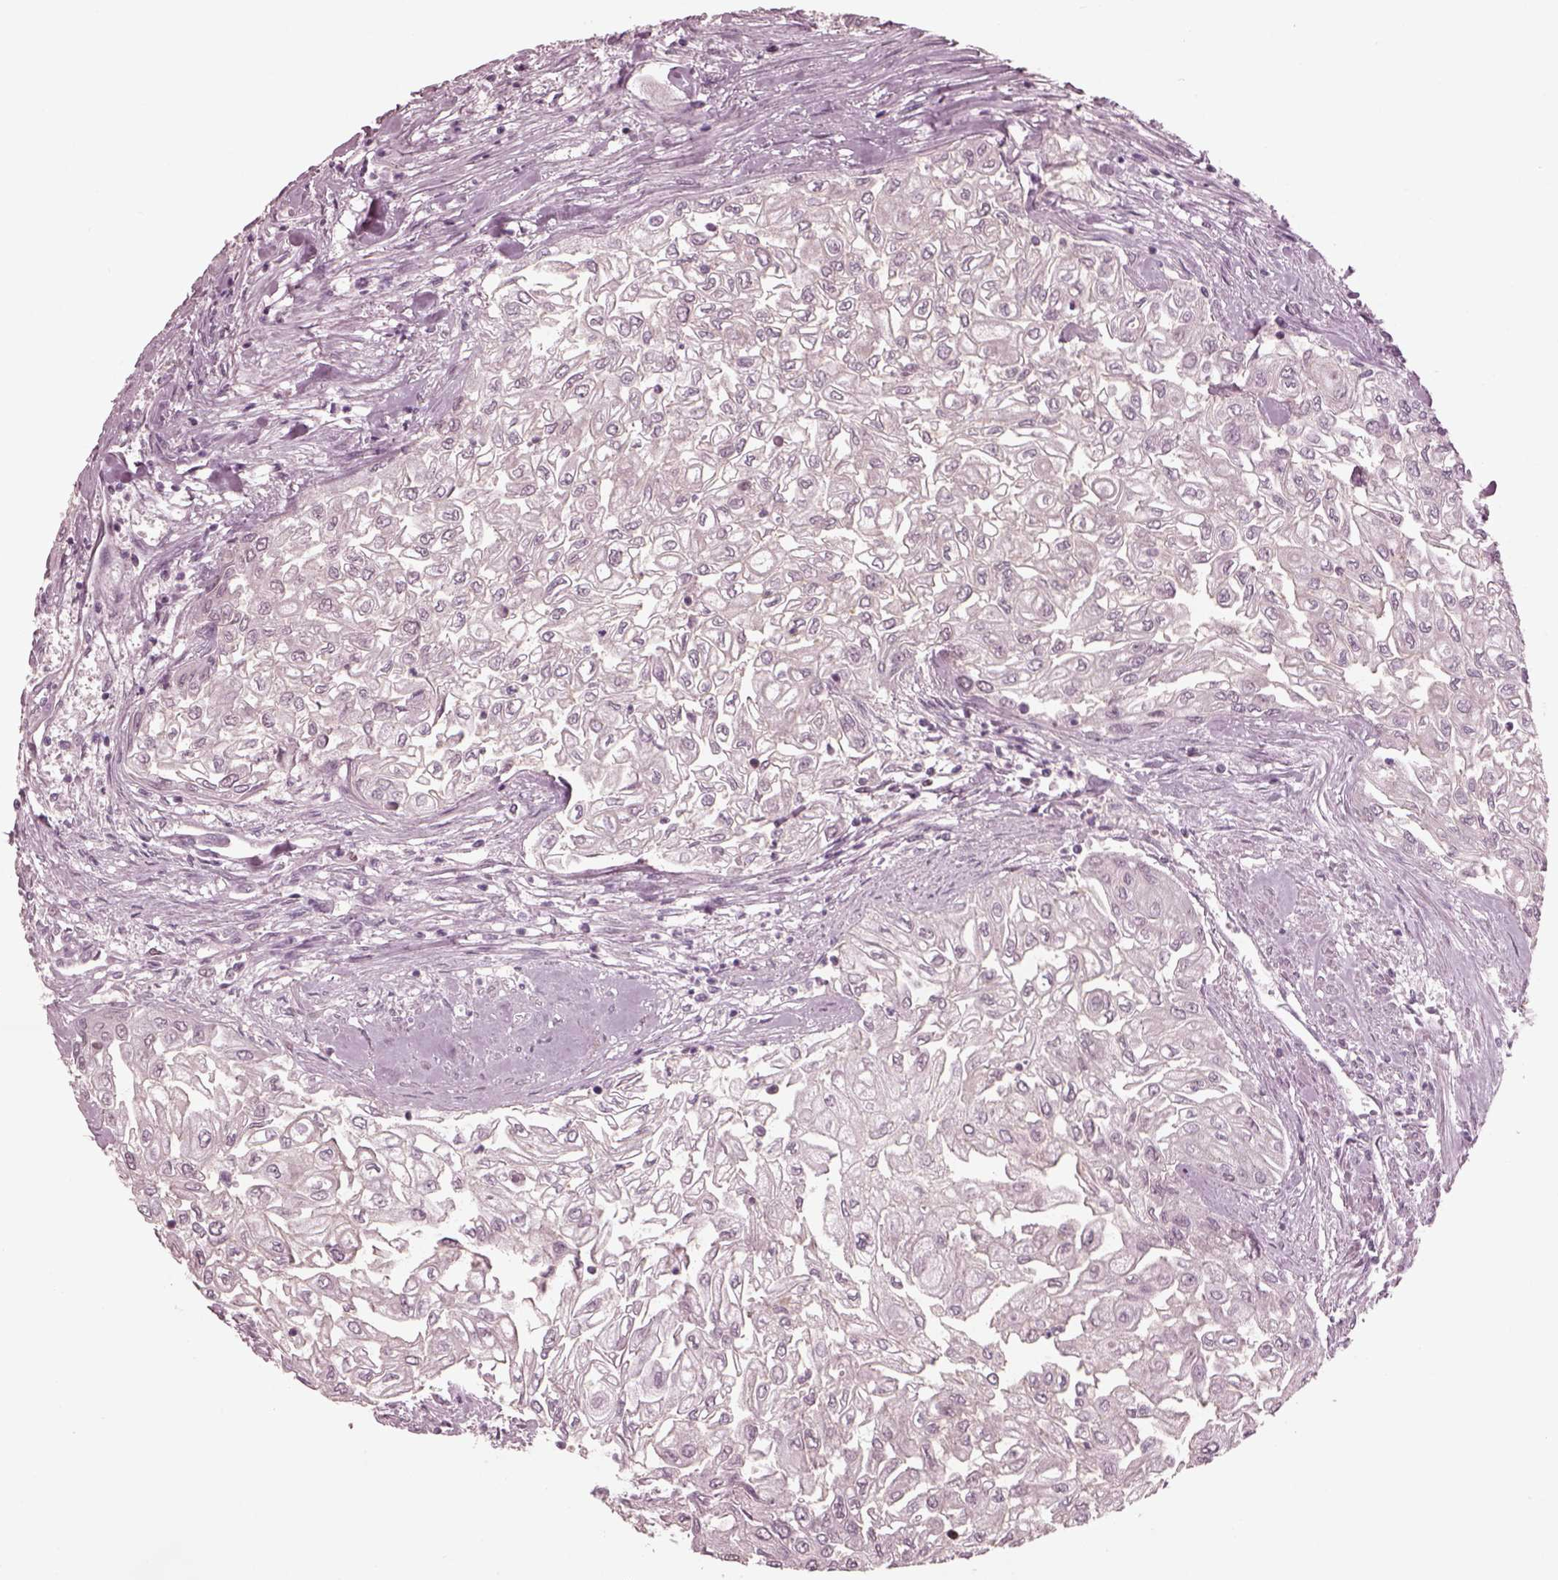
{"staining": {"intensity": "negative", "quantity": "none", "location": "none"}, "tissue": "urothelial cancer", "cell_type": "Tumor cells", "image_type": "cancer", "snomed": [{"axis": "morphology", "description": "Urothelial carcinoma, High grade"}, {"axis": "topography", "description": "Urinary bladder"}], "caption": "IHC of human high-grade urothelial carcinoma shows no staining in tumor cells.", "gene": "SAXO1", "patient": {"sex": "male", "age": 62}}